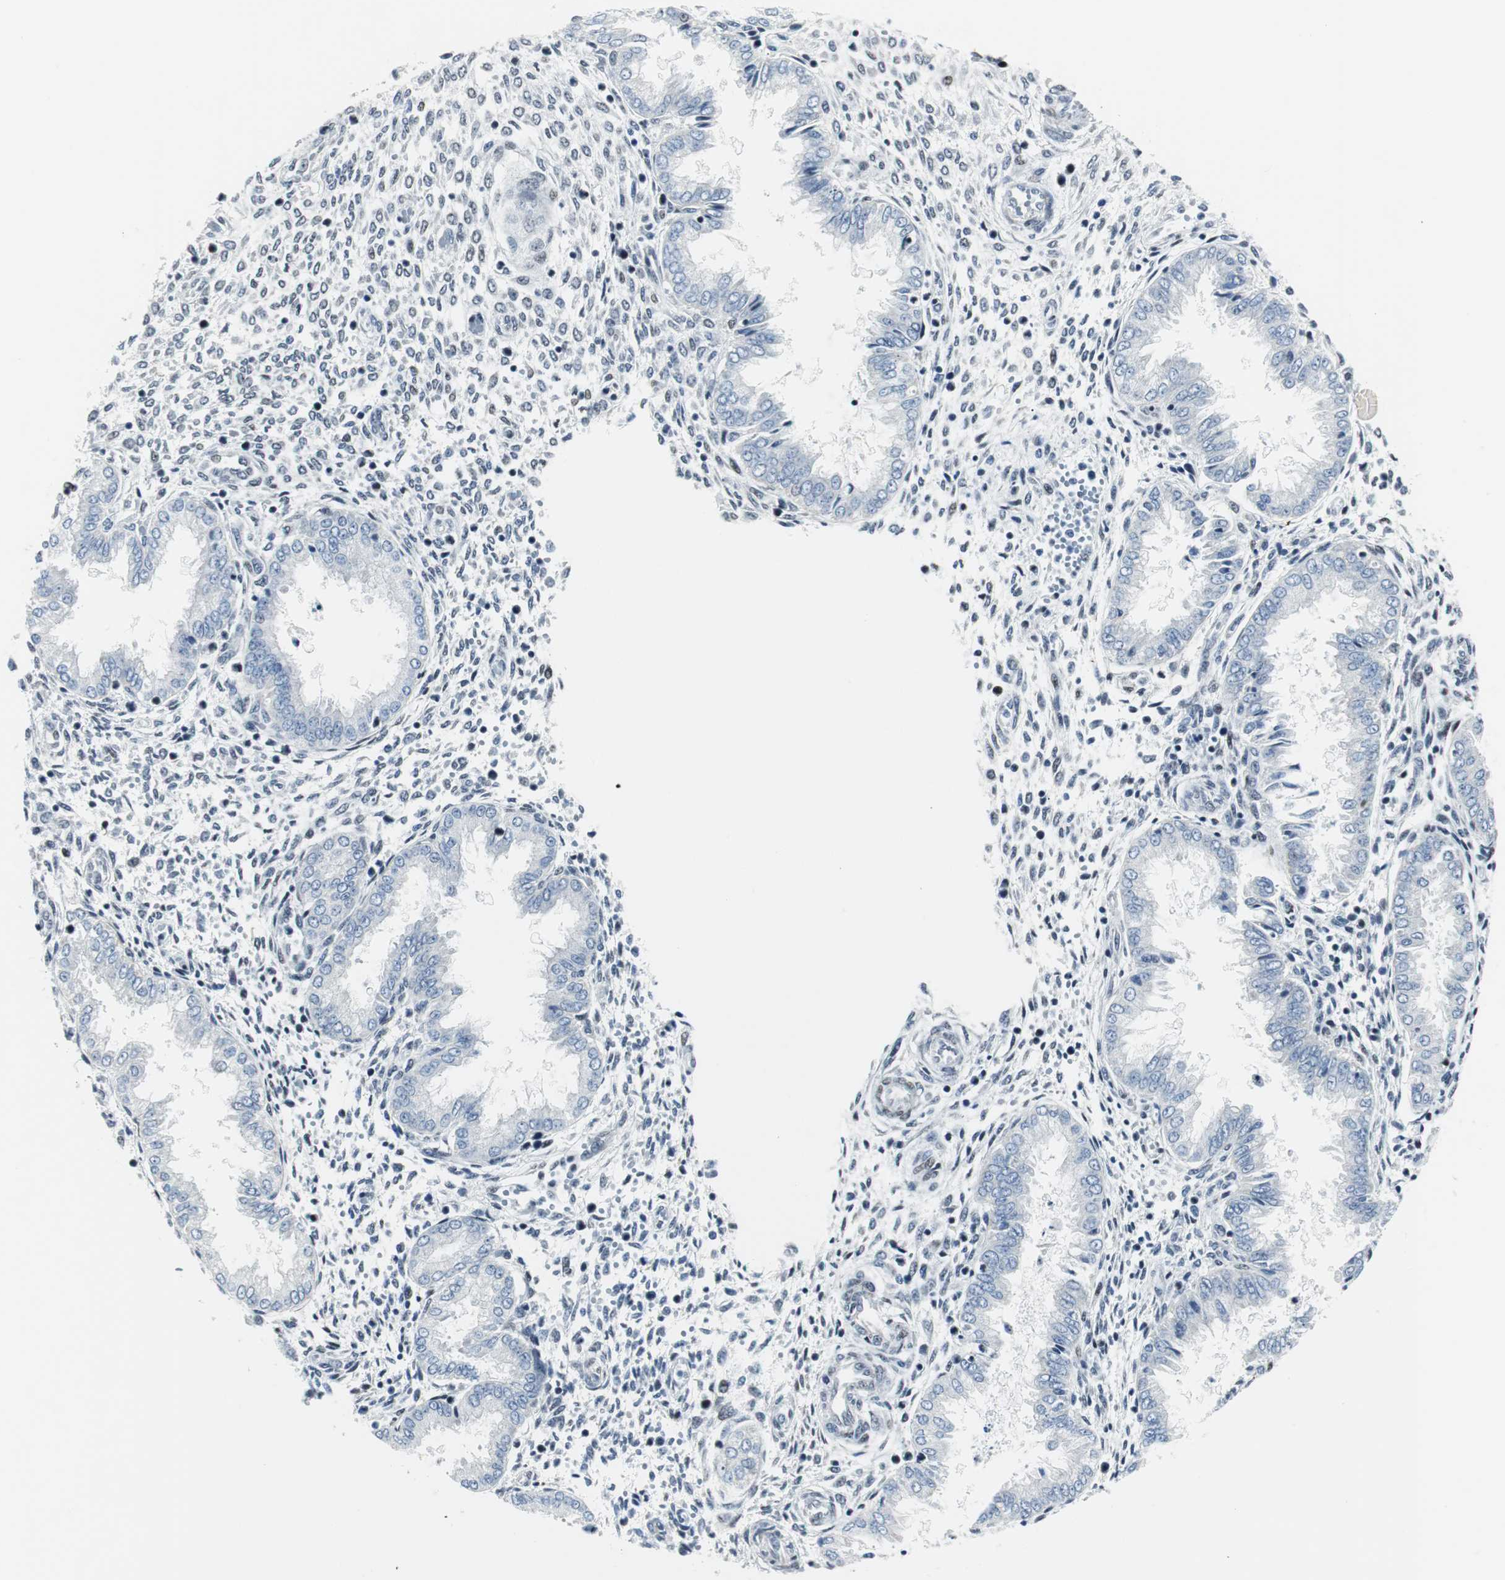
{"staining": {"intensity": "weak", "quantity": "25%-75%", "location": "nuclear"}, "tissue": "endometrium", "cell_type": "Cells in endometrial stroma", "image_type": "normal", "snomed": [{"axis": "morphology", "description": "Normal tissue, NOS"}, {"axis": "topography", "description": "Endometrium"}], "caption": "Protein staining of normal endometrium demonstrates weak nuclear staining in approximately 25%-75% of cells in endometrial stroma. Nuclei are stained in blue.", "gene": "MTA1", "patient": {"sex": "female", "age": 33}}